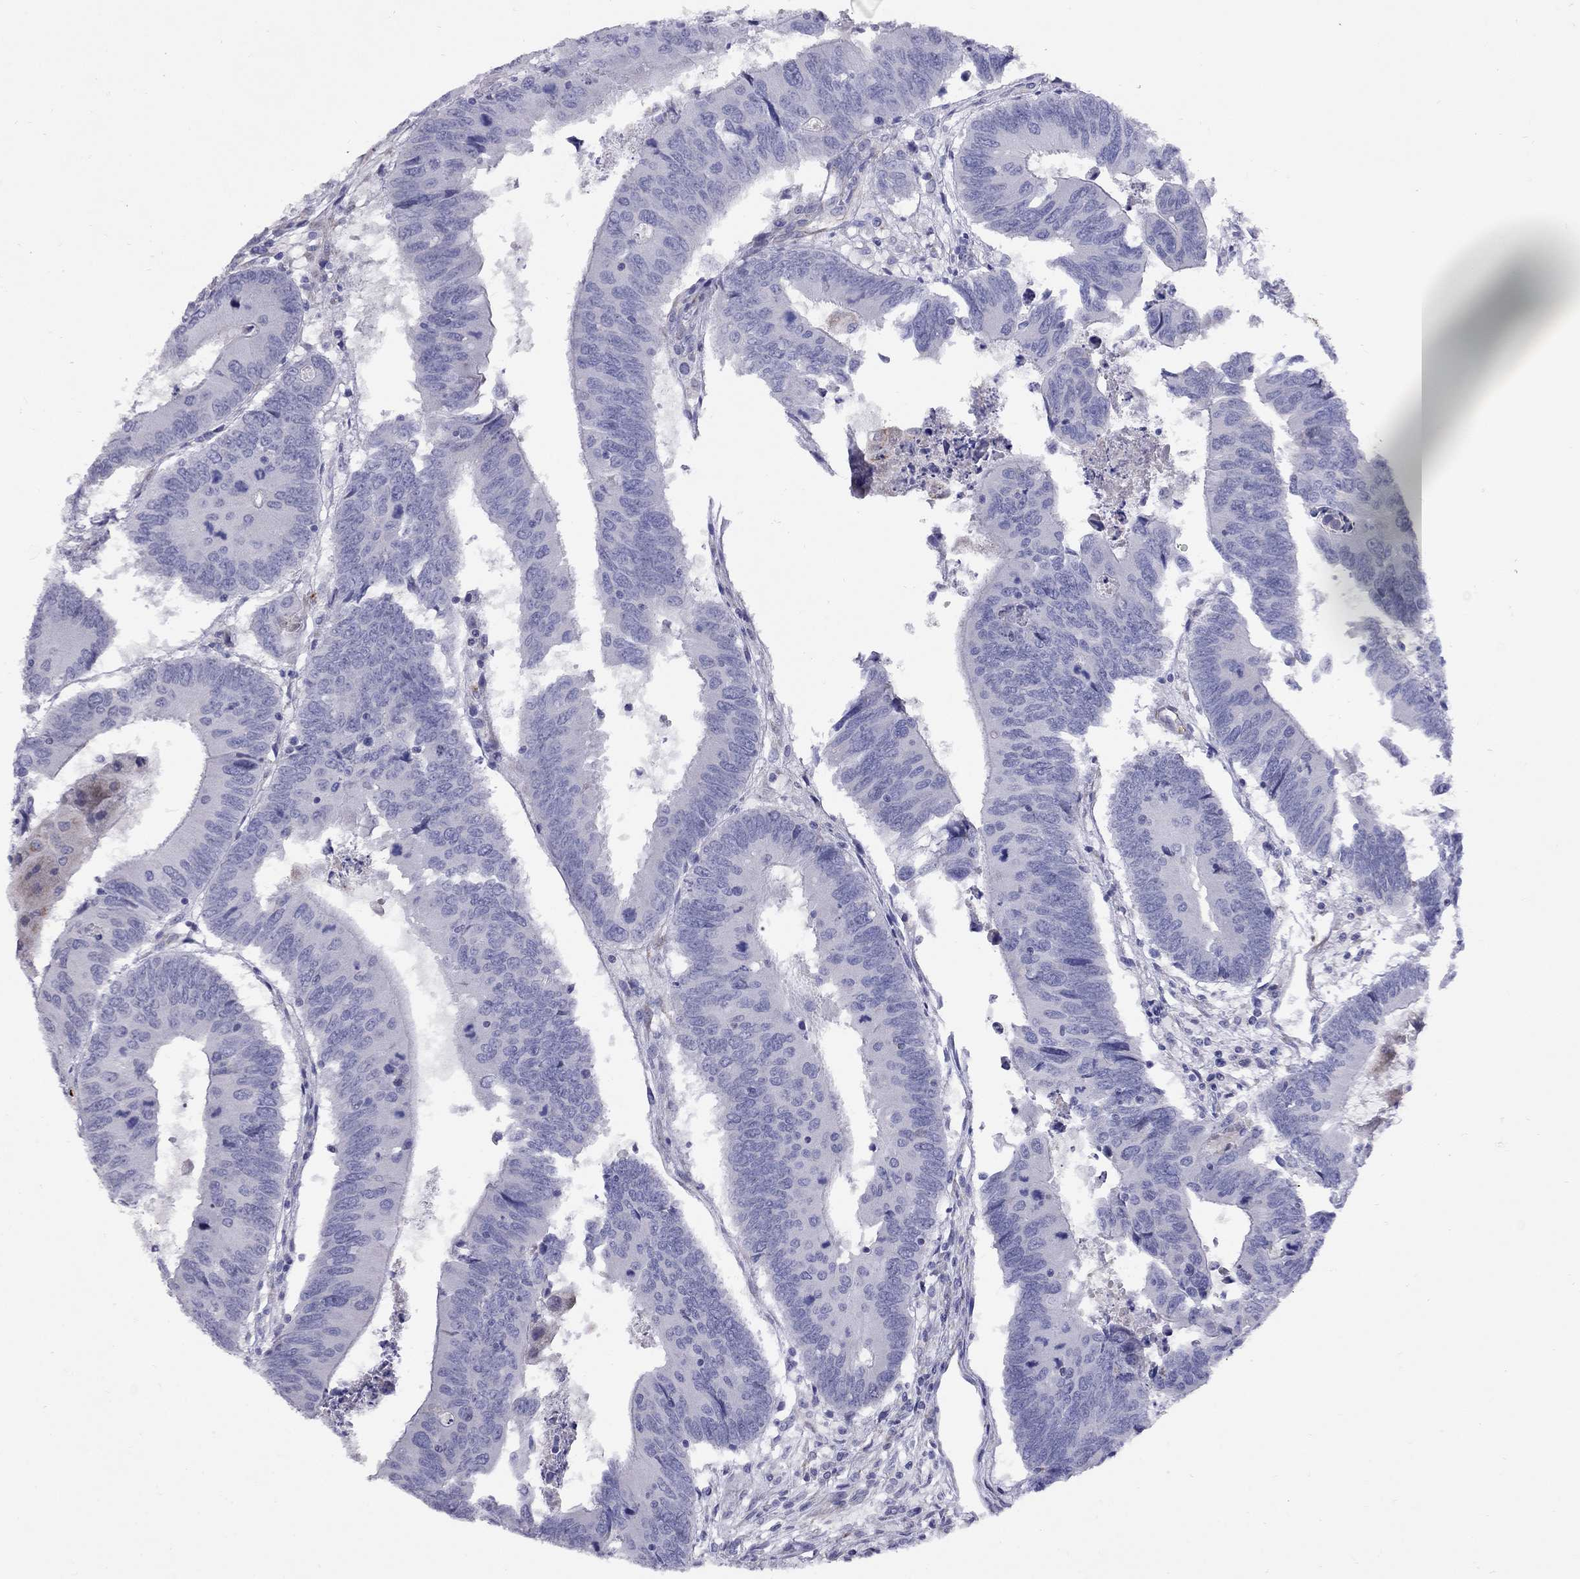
{"staining": {"intensity": "negative", "quantity": "none", "location": "none"}, "tissue": "colorectal cancer", "cell_type": "Tumor cells", "image_type": "cancer", "snomed": [{"axis": "morphology", "description": "Adenocarcinoma, NOS"}, {"axis": "topography", "description": "Rectum"}], "caption": "This is an IHC photomicrograph of human colorectal cancer. There is no staining in tumor cells.", "gene": "SPINT4", "patient": {"sex": "male", "age": 67}}